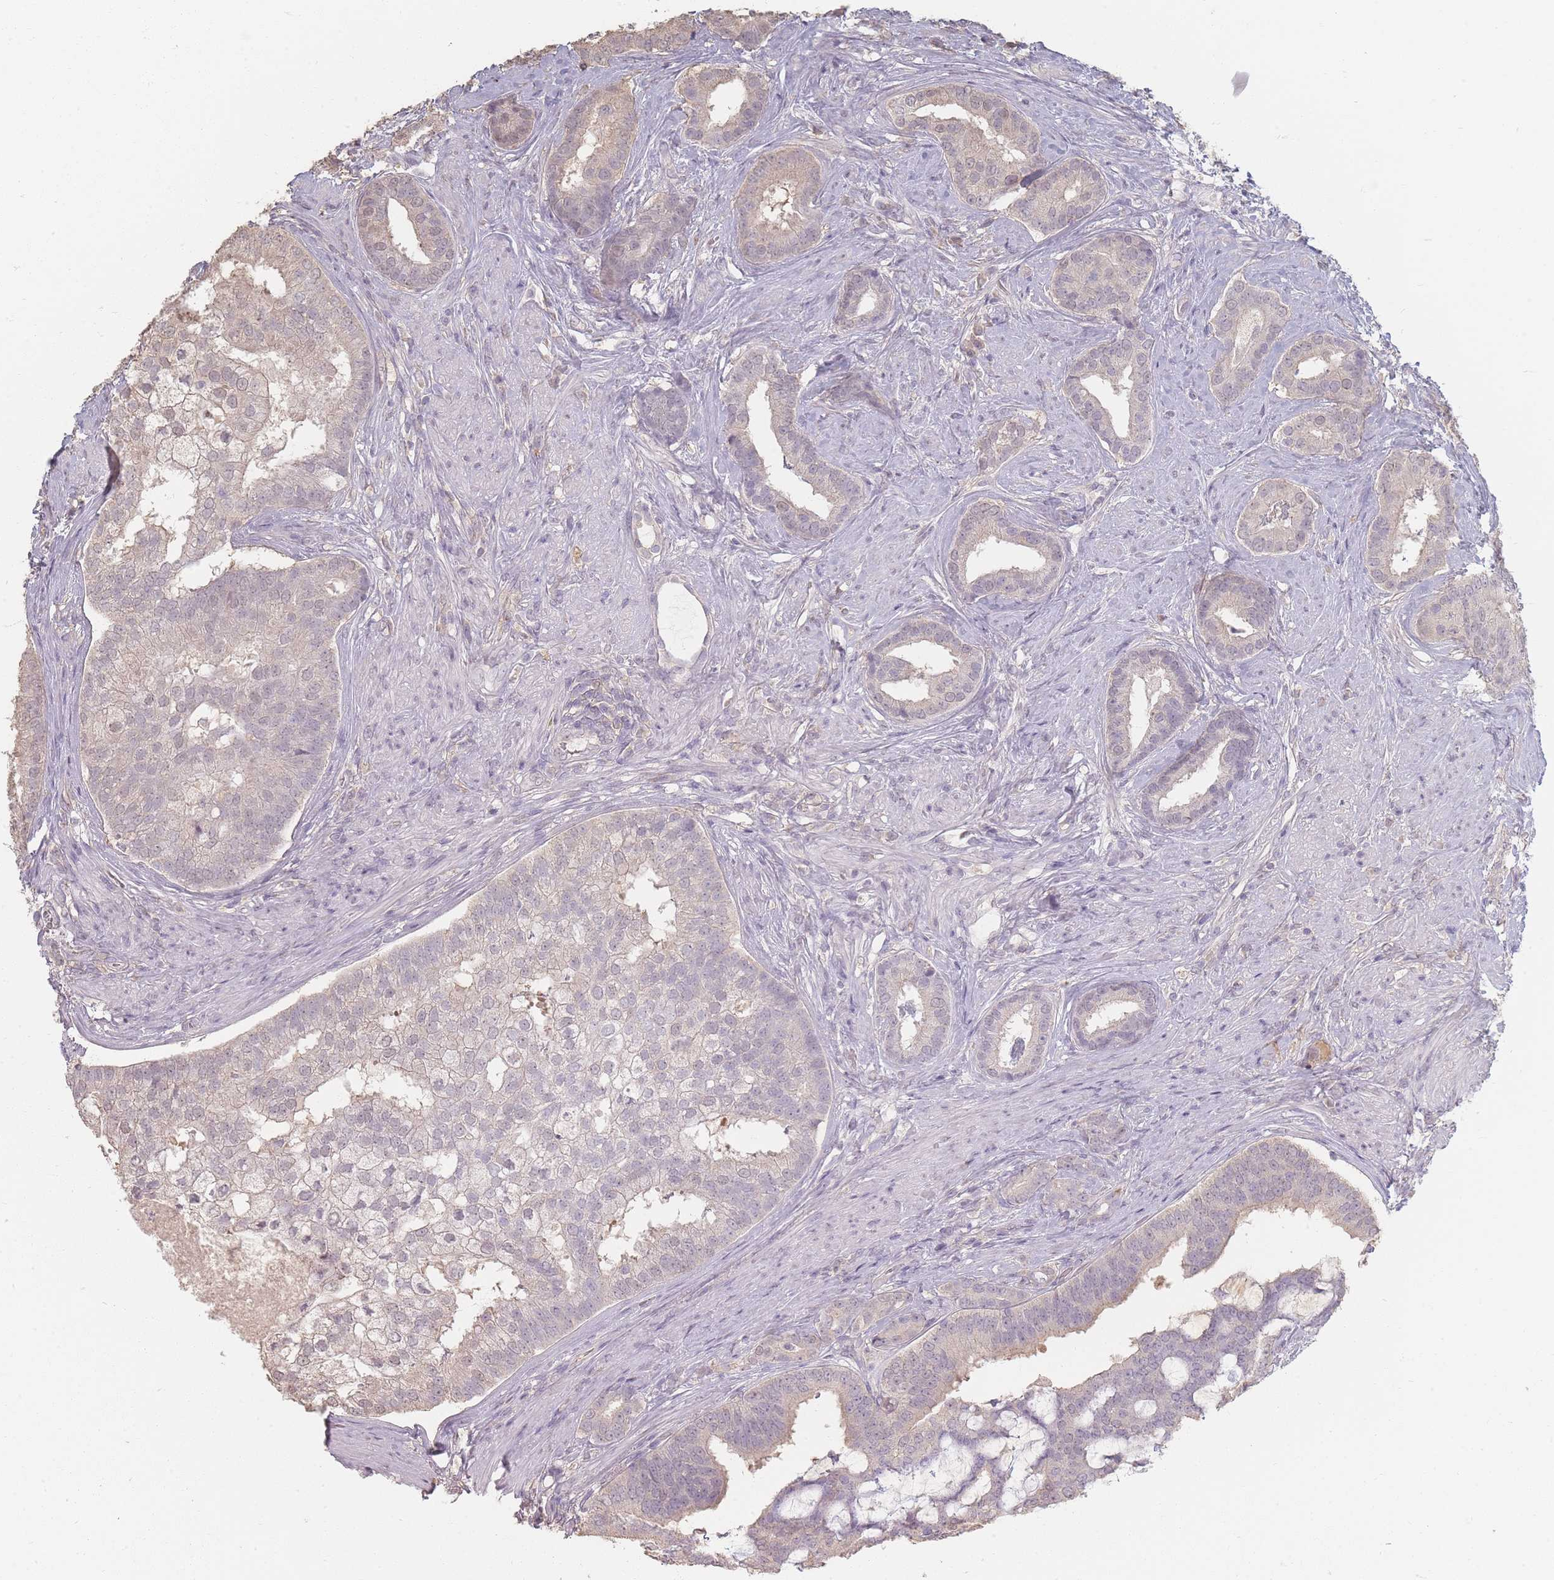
{"staining": {"intensity": "negative", "quantity": "none", "location": "none"}, "tissue": "prostate cancer", "cell_type": "Tumor cells", "image_type": "cancer", "snomed": [{"axis": "morphology", "description": "Adenocarcinoma, High grade"}, {"axis": "topography", "description": "Prostate"}], "caption": "This photomicrograph is of prostate cancer stained with IHC to label a protein in brown with the nuclei are counter-stained blue. There is no expression in tumor cells.", "gene": "RFTN1", "patient": {"sex": "male", "age": 55}}